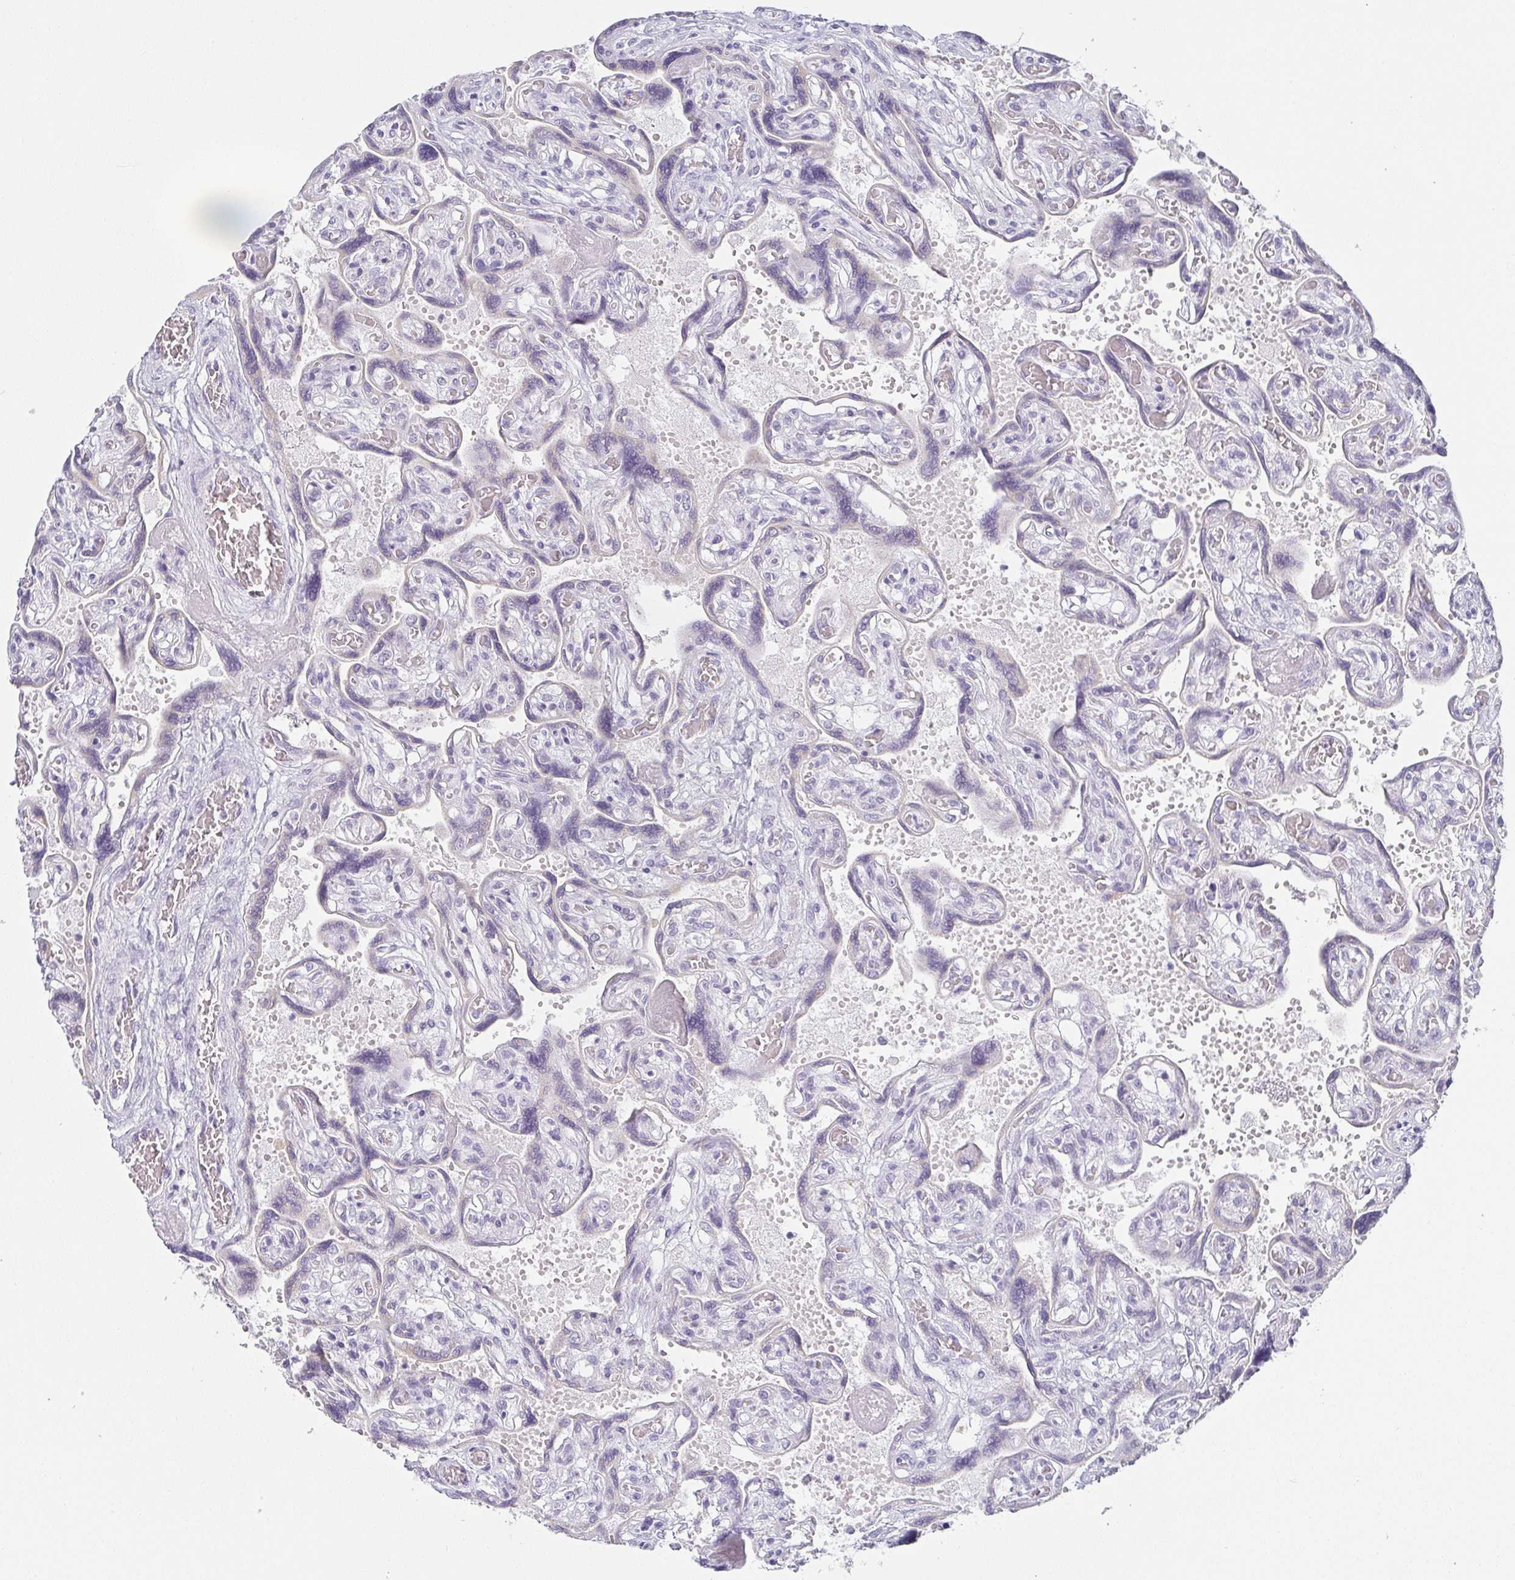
{"staining": {"intensity": "negative", "quantity": "none", "location": "none"}, "tissue": "placenta", "cell_type": "Decidual cells", "image_type": "normal", "snomed": [{"axis": "morphology", "description": "Normal tissue, NOS"}, {"axis": "topography", "description": "Placenta"}], "caption": "A photomicrograph of placenta stained for a protein shows no brown staining in decidual cells.", "gene": "PRR27", "patient": {"sex": "female", "age": 32}}